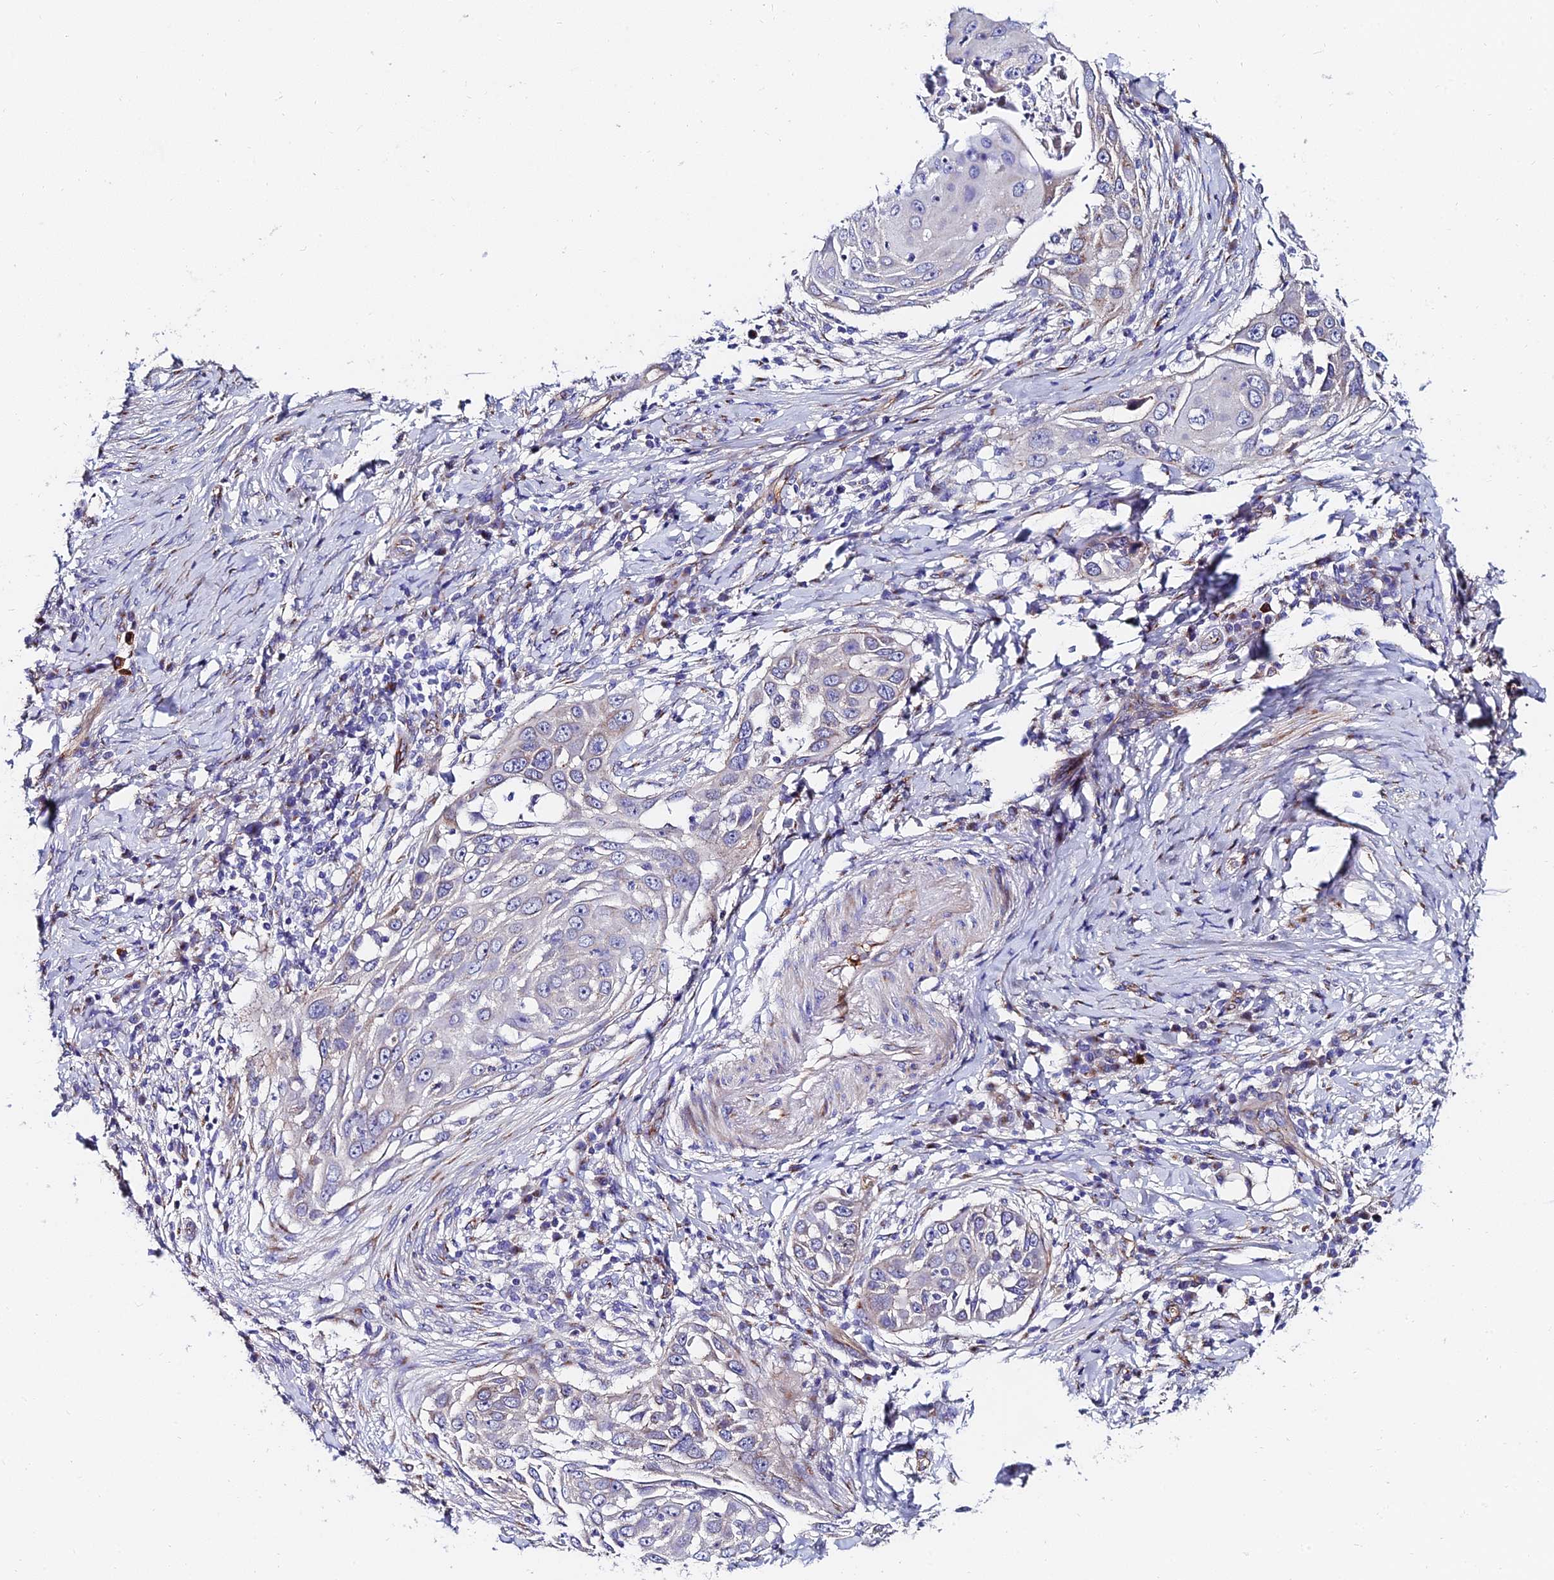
{"staining": {"intensity": "negative", "quantity": "none", "location": "none"}, "tissue": "skin cancer", "cell_type": "Tumor cells", "image_type": "cancer", "snomed": [{"axis": "morphology", "description": "Squamous cell carcinoma, NOS"}, {"axis": "topography", "description": "Skin"}], "caption": "Tumor cells are negative for protein expression in human skin cancer (squamous cell carcinoma). (DAB (3,3'-diaminobenzidine) immunohistochemistry, high magnification).", "gene": "ADGRF3", "patient": {"sex": "female", "age": 44}}